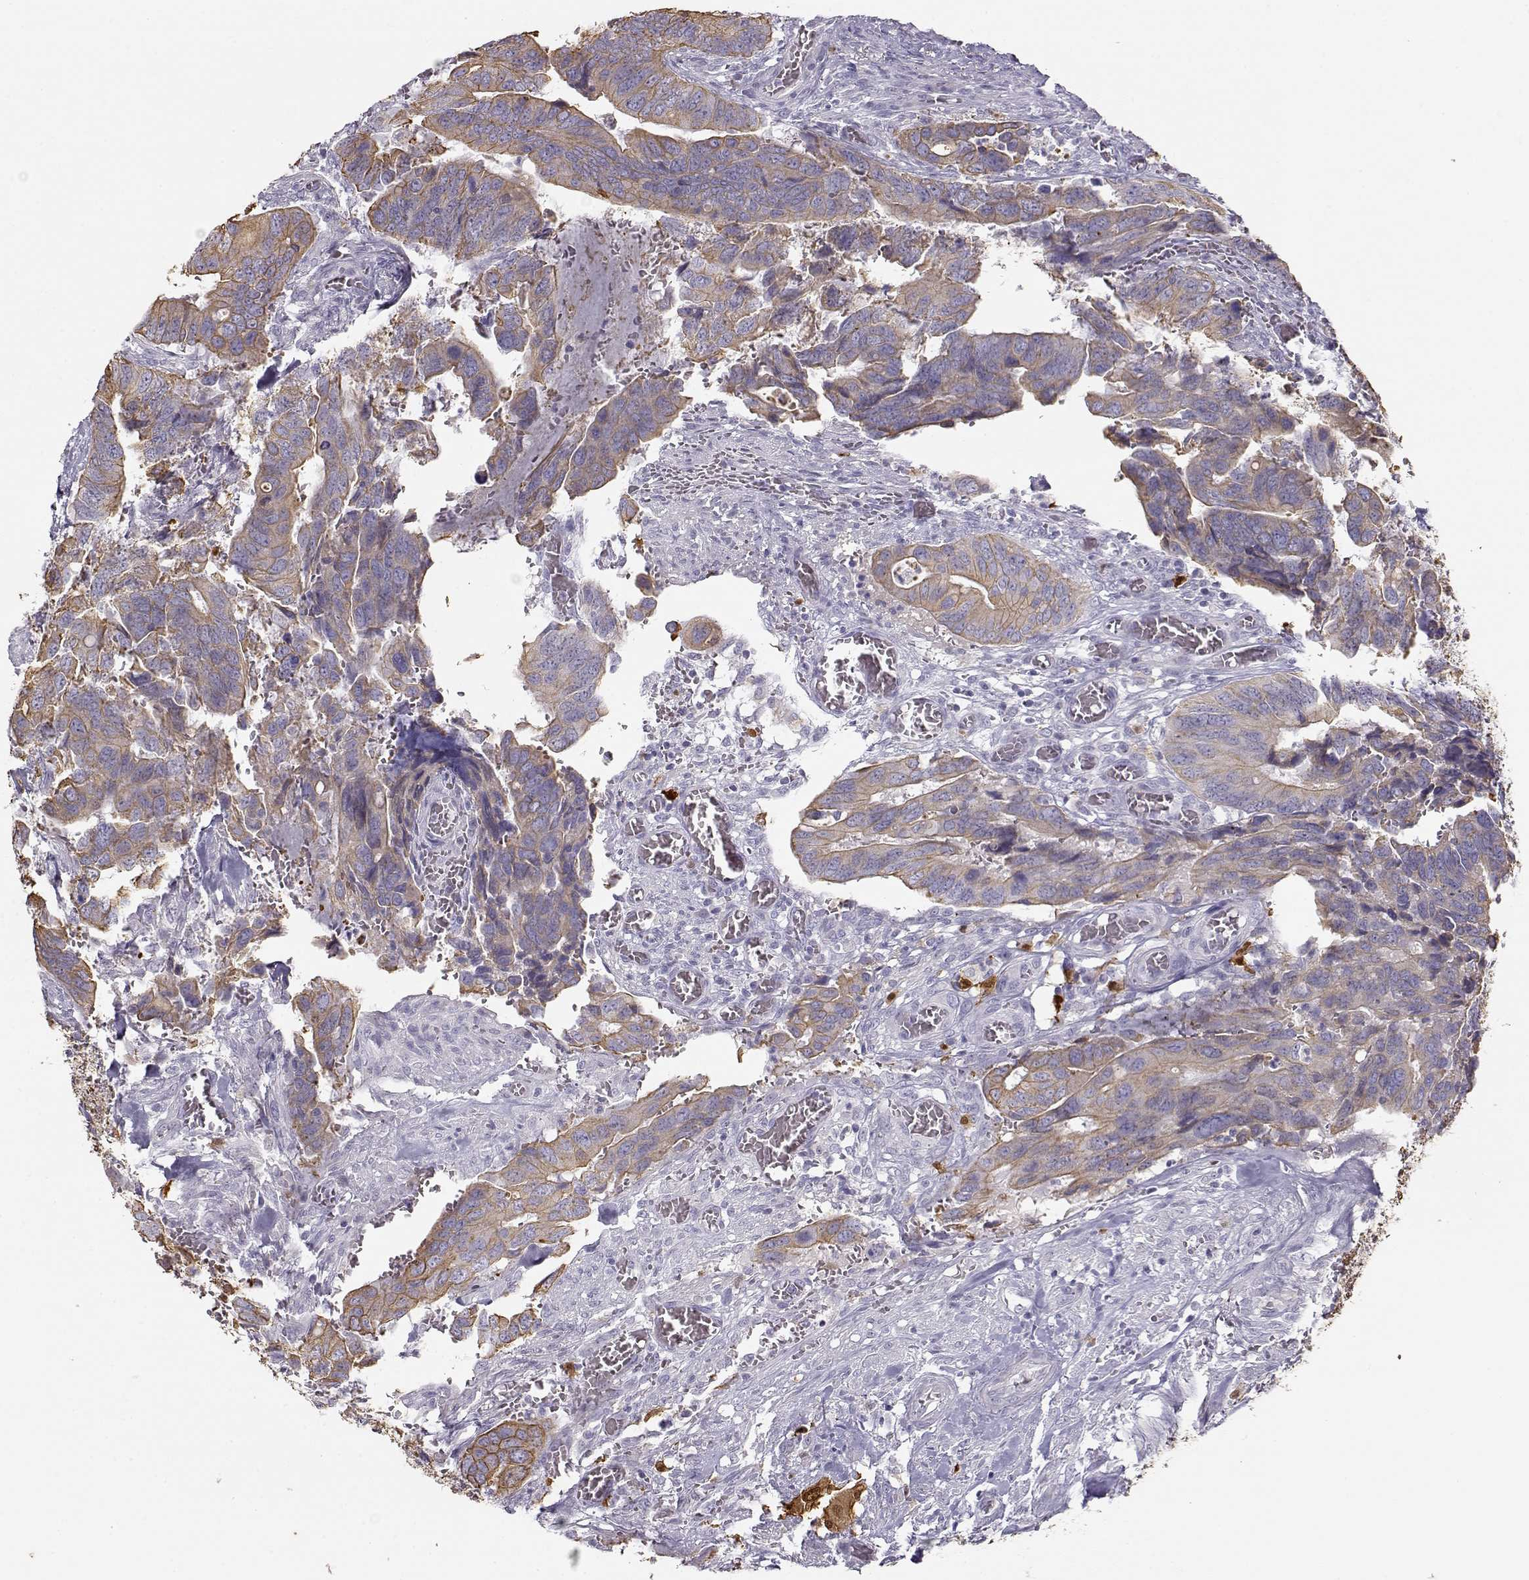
{"staining": {"intensity": "weak", "quantity": ">75%", "location": "cytoplasmic/membranous"}, "tissue": "colorectal cancer", "cell_type": "Tumor cells", "image_type": "cancer", "snomed": [{"axis": "morphology", "description": "Adenocarcinoma, NOS"}, {"axis": "topography", "description": "Colon"}], "caption": "Immunohistochemical staining of colorectal adenocarcinoma reveals low levels of weak cytoplasmic/membranous expression in about >75% of tumor cells. The staining was performed using DAB (3,3'-diaminobenzidine) to visualize the protein expression in brown, while the nuclei were stained in blue with hematoxylin (Magnification: 20x).", "gene": "S100B", "patient": {"sex": "male", "age": 49}}